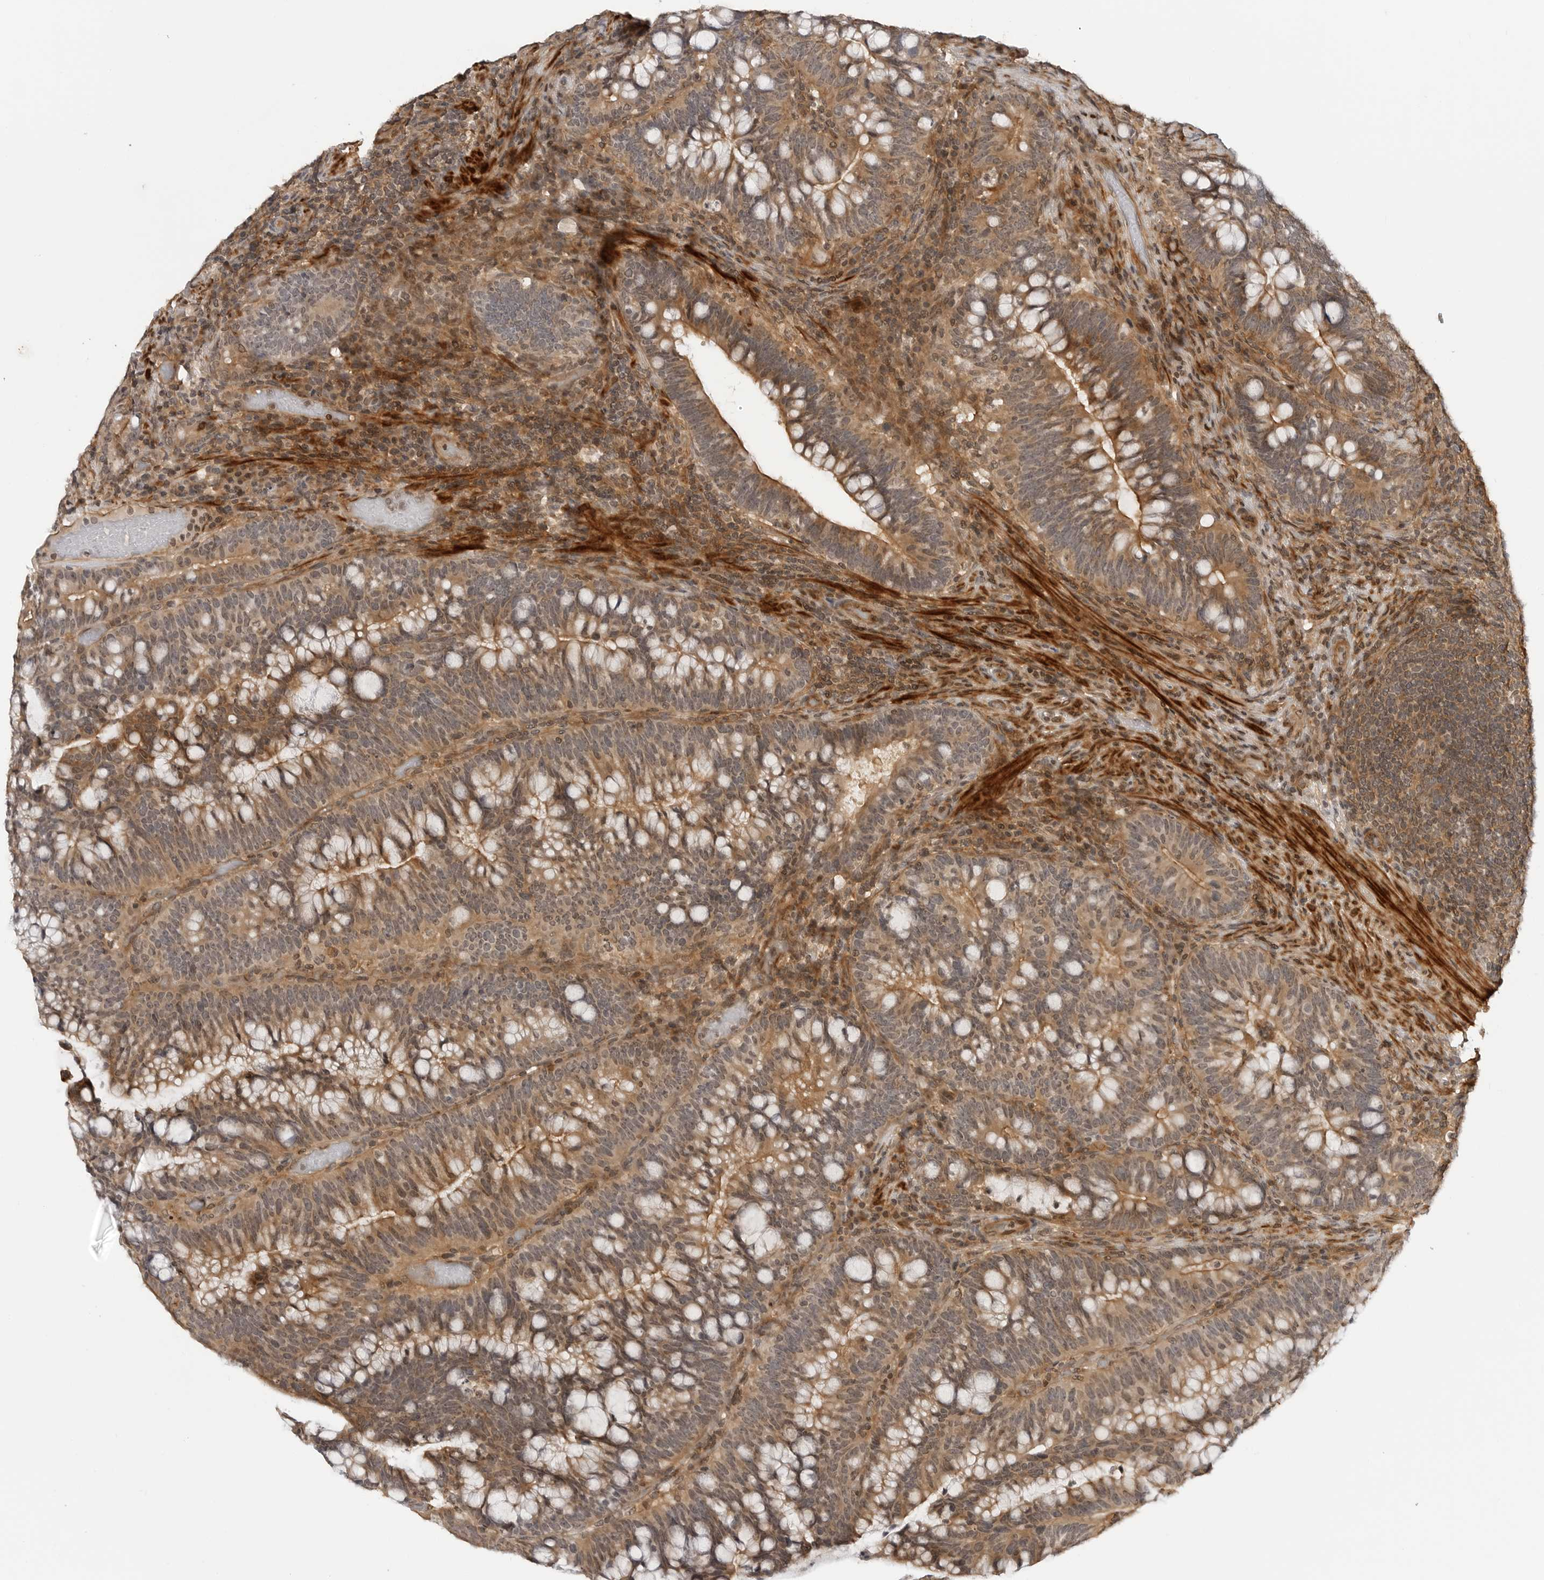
{"staining": {"intensity": "moderate", "quantity": ">75%", "location": "cytoplasmic/membranous"}, "tissue": "colorectal cancer", "cell_type": "Tumor cells", "image_type": "cancer", "snomed": [{"axis": "morphology", "description": "Adenocarcinoma, NOS"}, {"axis": "topography", "description": "Colon"}], "caption": "Colorectal cancer tissue shows moderate cytoplasmic/membranous staining in approximately >75% of tumor cells", "gene": "MAP2K5", "patient": {"sex": "female", "age": 66}}